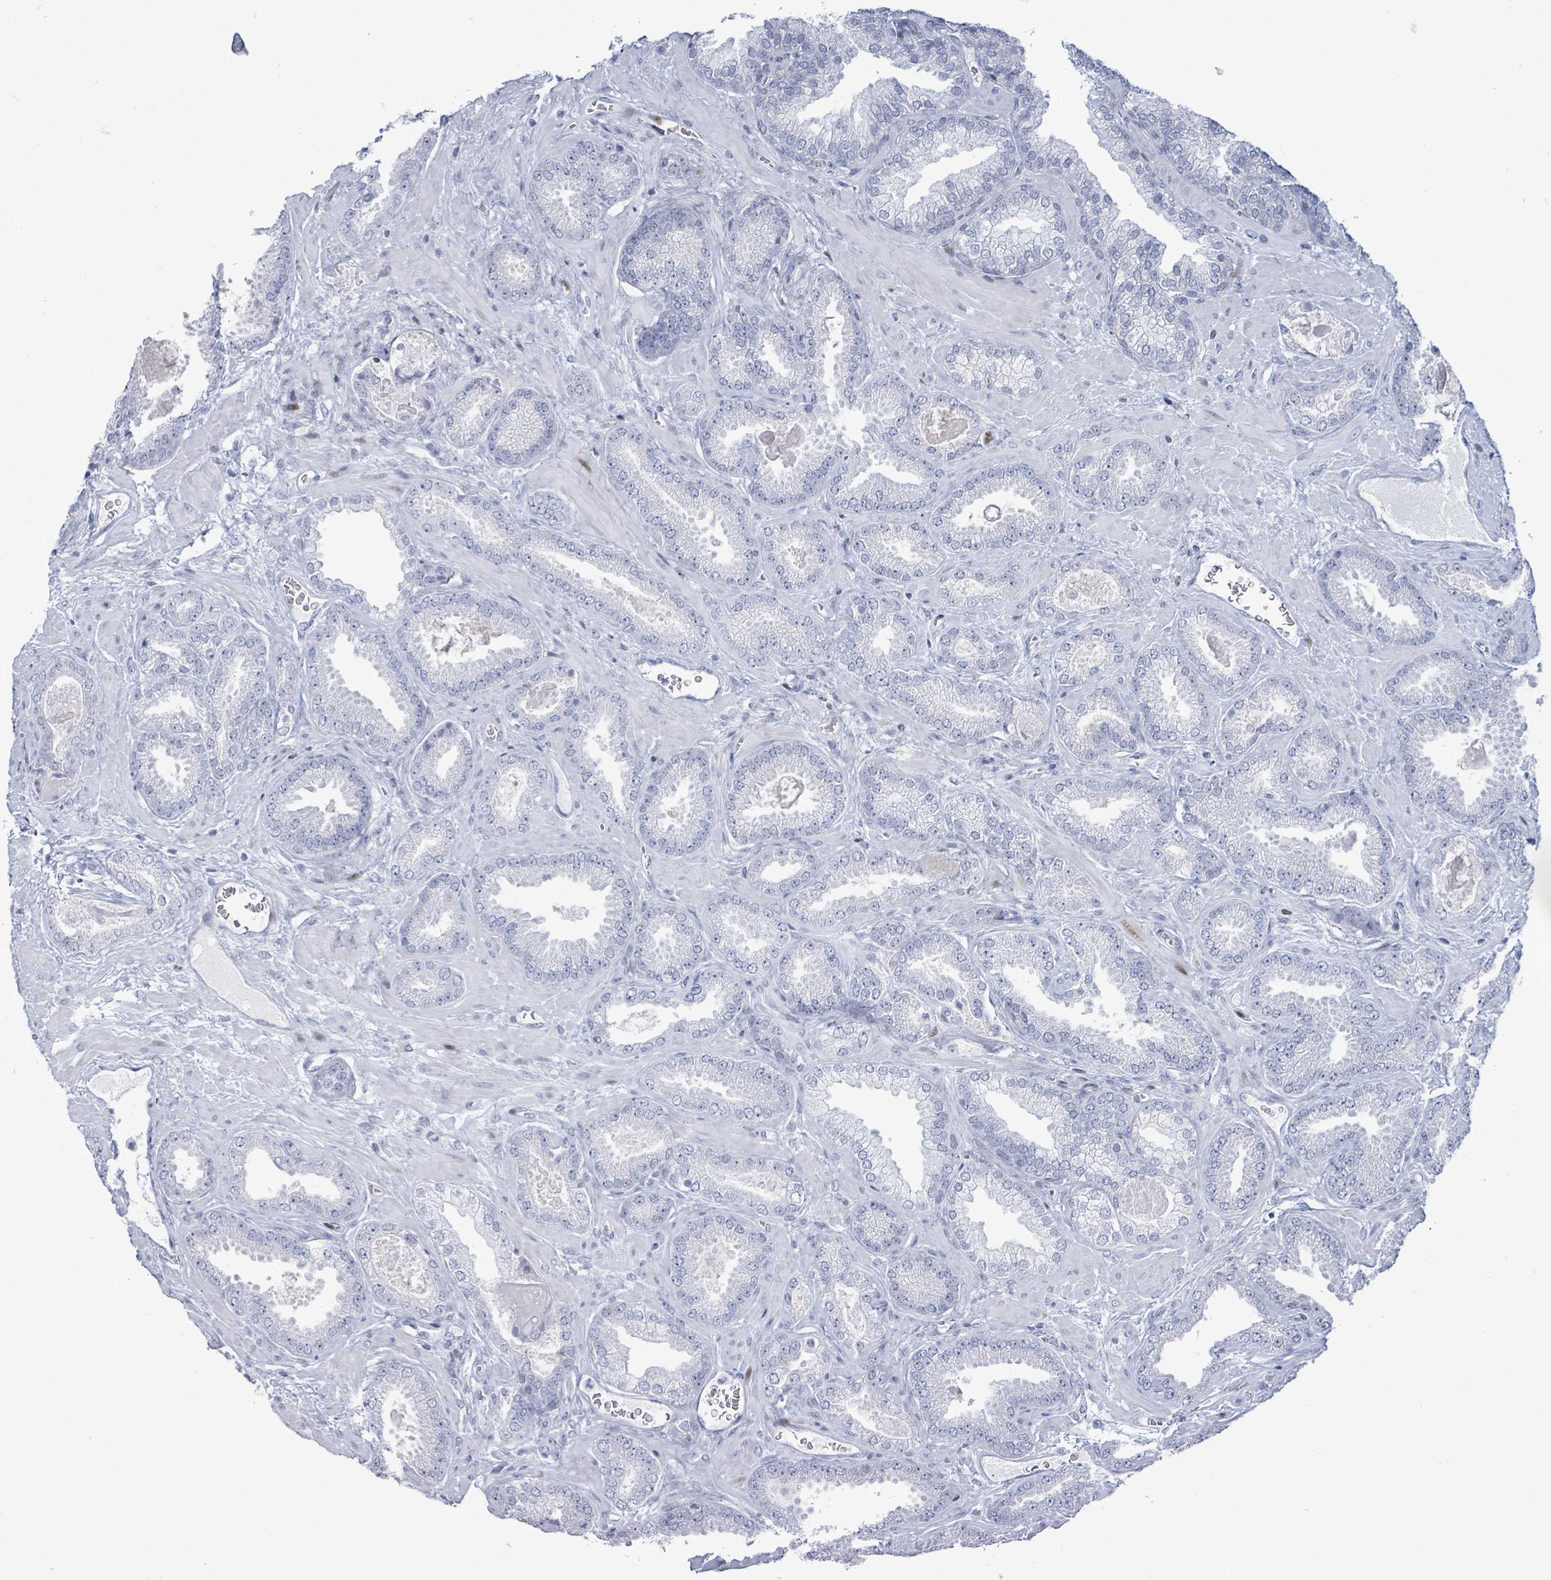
{"staining": {"intensity": "negative", "quantity": "none", "location": "none"}, "tissue": "prostate cancer", "cell_type": "Tumor cells", "image_type": "cancer", "snomed": [{"axis": "morphology", "description": "Adenocarcinoma, Low grade"}, {"axis": "topography", "description": "Prostate"}], "caption": "Tumor cells show no significant protein staining in prostate cancer (adenocarcinoma (low-grade)).", "gene": "MALL", "patient": {"sex": "male", "age": 62}}